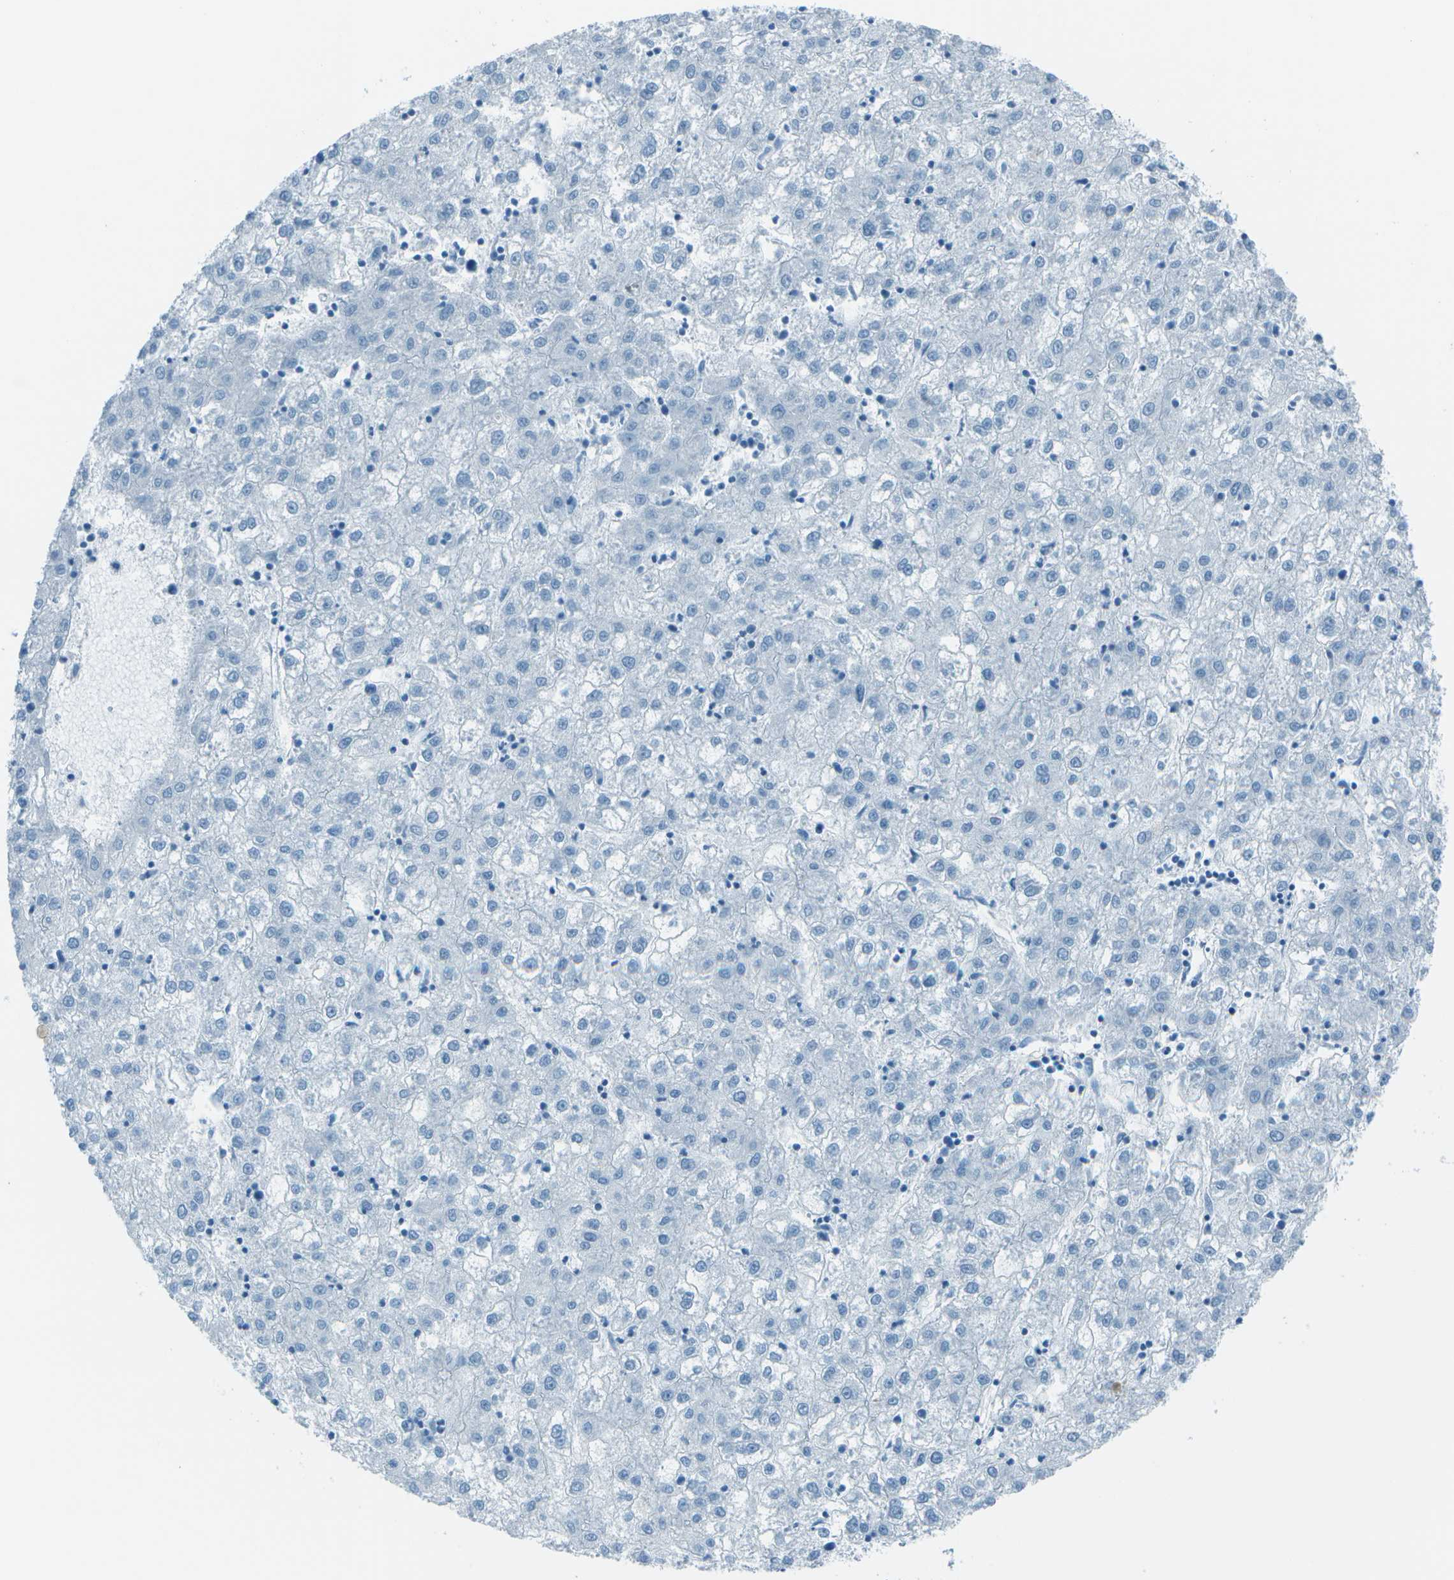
{"staining": {"intensity": "negative", "quantity": "none", "location": "none"}, "tissue": "liver cancer", "cell_type": "Tumor cells", "image_type": "cancer", "snomed": [{"axis": "morphology", "description": "Carcinoma, Hepatocellular, NOS"}, {"axis": "topography", "description": "Liver"}], "caption": "Immunohistochemistry of liver cancer exhibits no expression in tumor cells. (Immunohistochemistry, brightfield microscopy, high magnification).", "gene": "FGF1", "patient": {"sex": "male", "age": 72}}